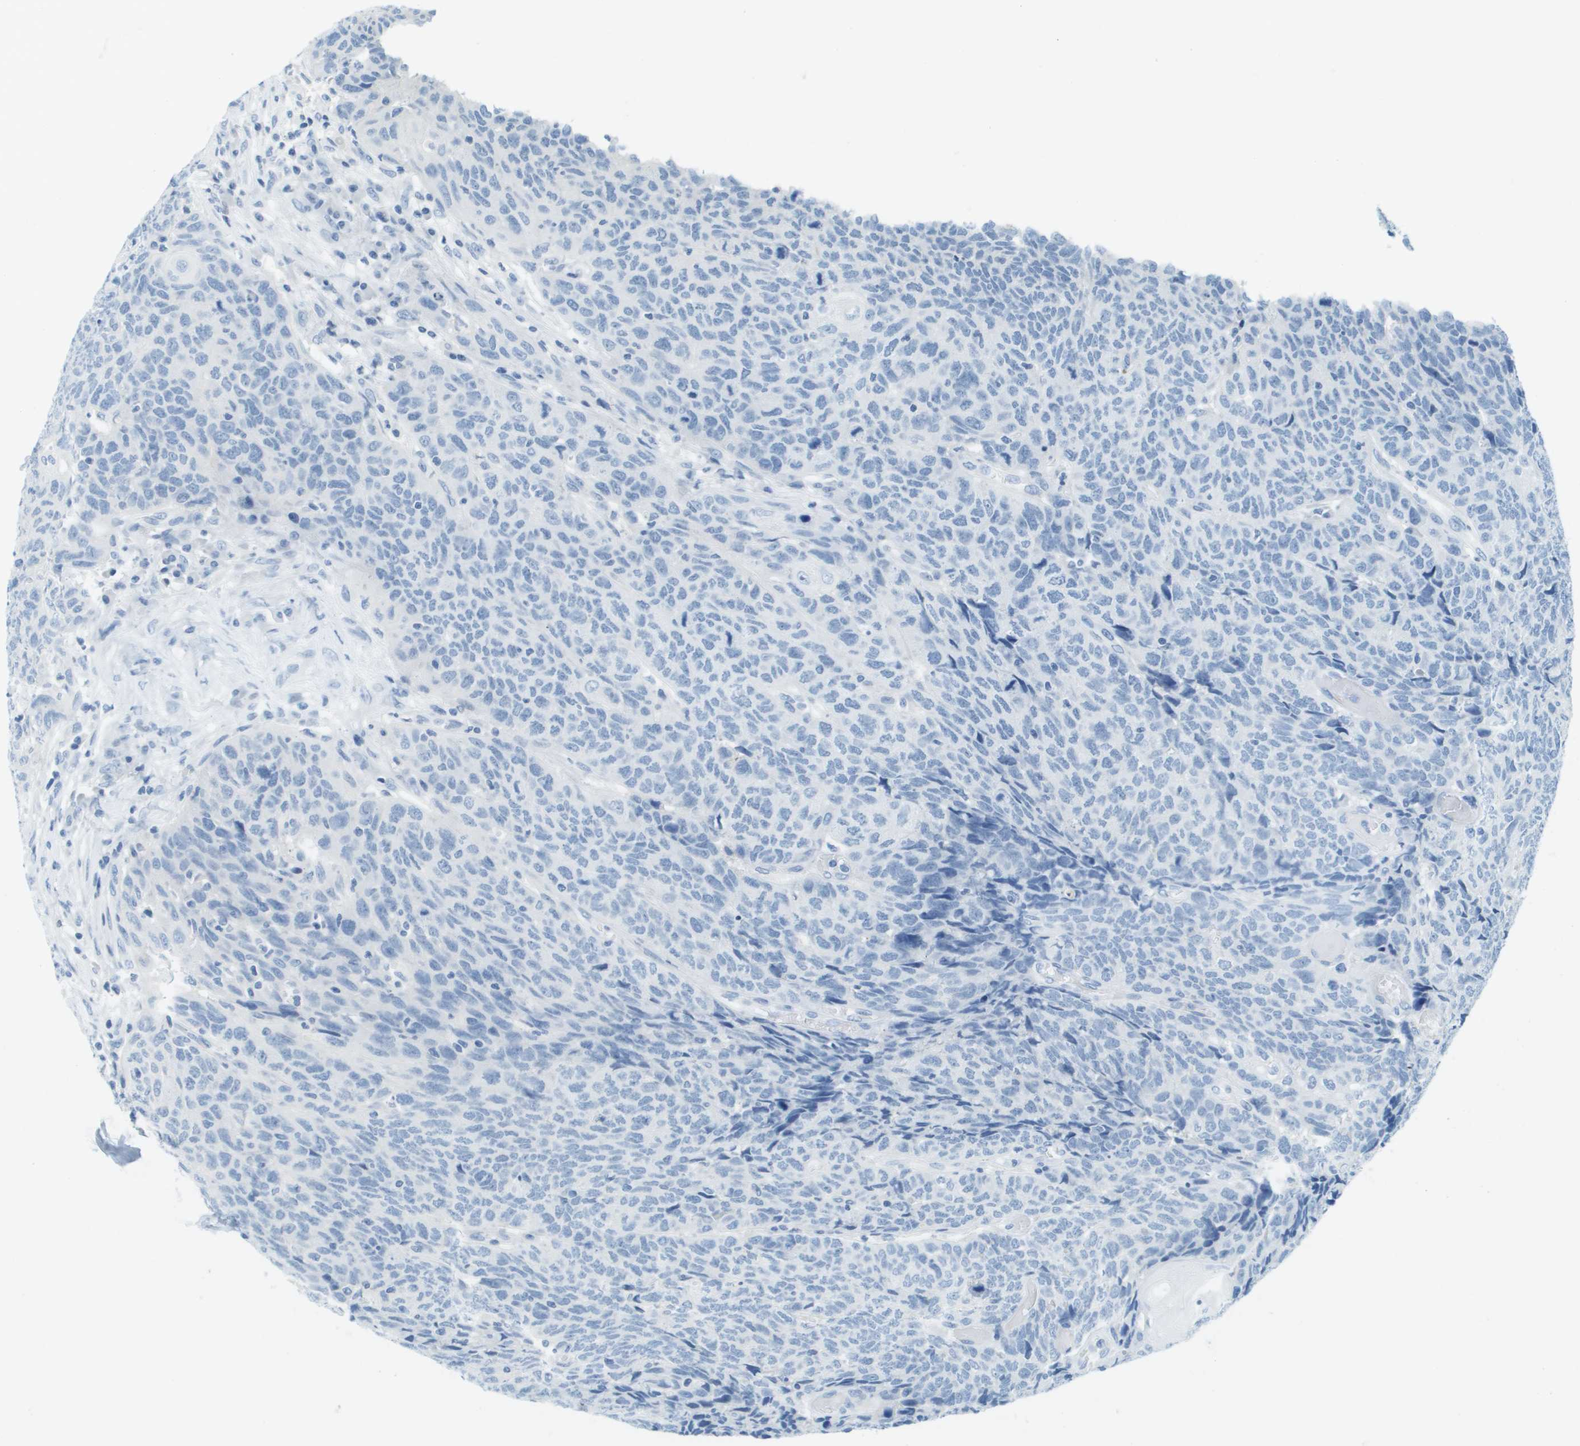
{"staining": {"intensity": "negative", "quantity": "none", "location": "none"}, "tissue": "head and neck cancer", "cell_type": "Tumor cells", "image_type": "cancer", "snomed": [{"axis": "morphology", "description": "Squamous cell carcinoma, NOS"}, {"axis": "topography", "description": "Head-Neck"}], "caption": "Tumor cells show no significant protein positivity in head and neck squamous cell carcinoma.", "gene": "CDHR2", "patient": {"sex": "male", "age": 66}}